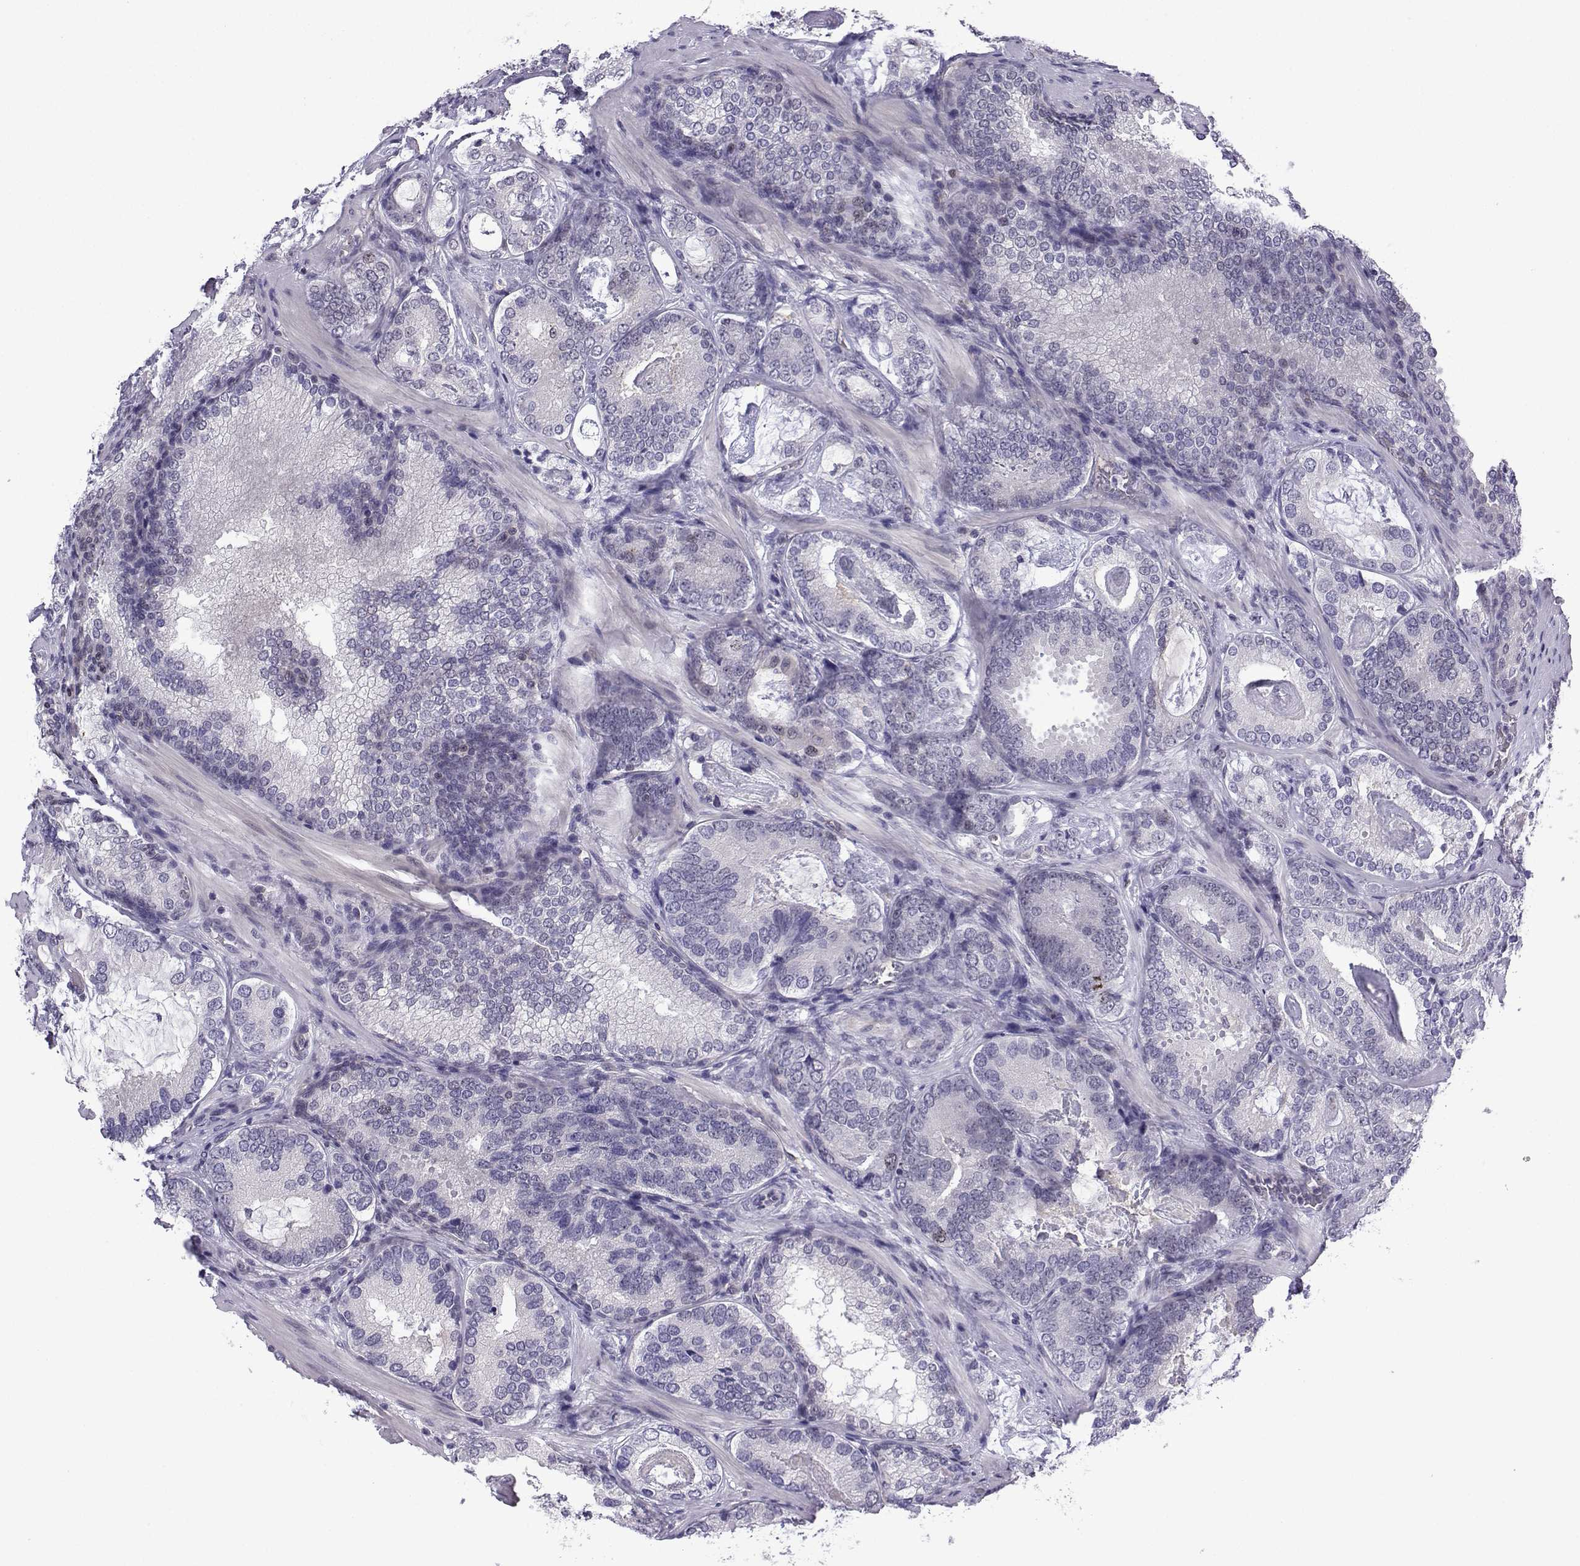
{"staining": {"intensity": "negative", "quantity": "none", "location": "none"}, "tissue": "prostate cancer", "cell_type": "Tumor cells", "image_type": "cancer", "snomed": [{"axis": "morphology", "description": "Adenocarcinoma, Low grade"}, {"axis": "topography", "description": "Prostate"}], "caption": "This is an immunohistochemistry (IHC) histopathology image of human prostate cancer (low-grade adenocarcinoma). There is no expression in tumor cells.", "gene": "INCENP", "patient": {"sex": "male", "age": 60}}